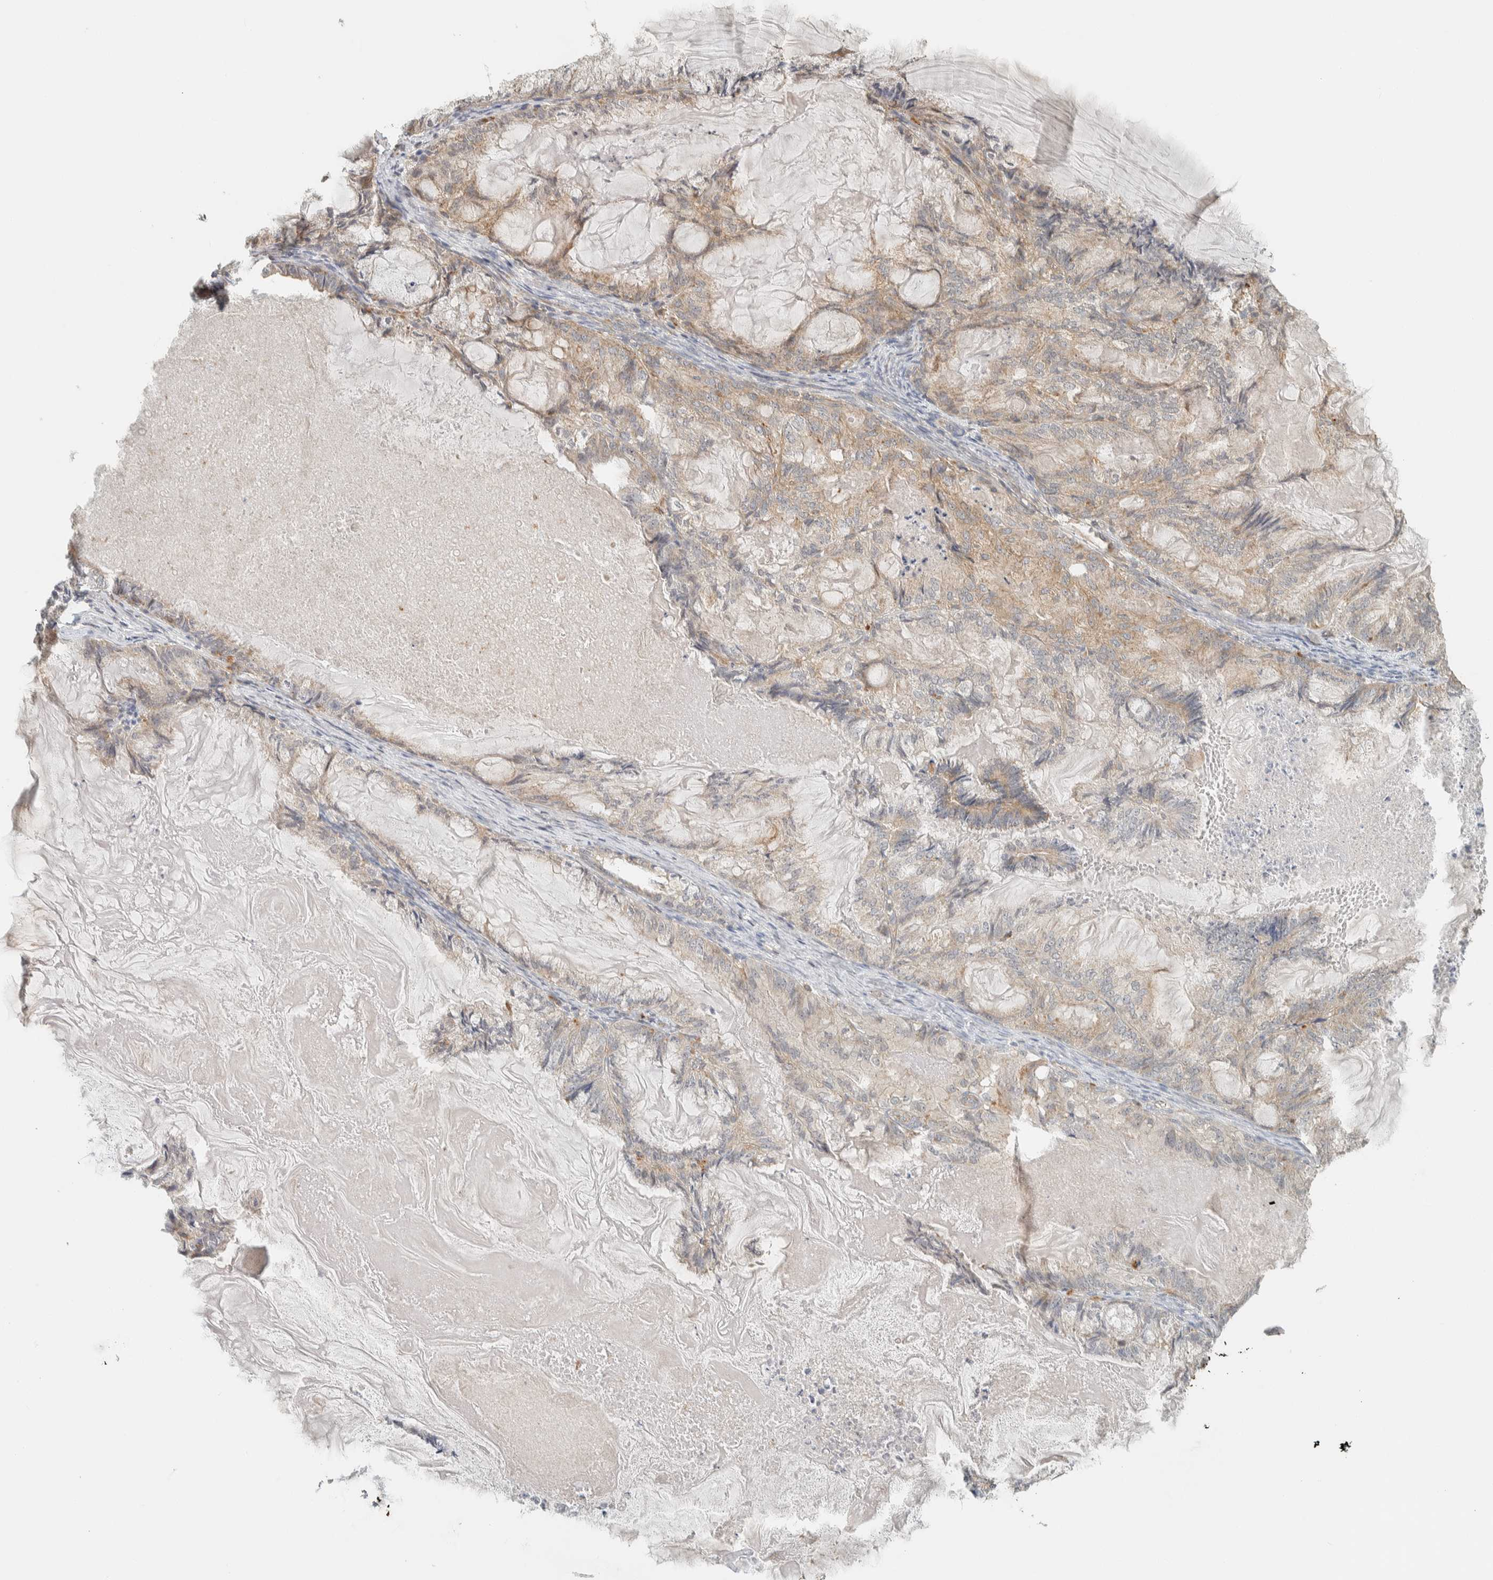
{"staining": {"intensity": "weak", "quantity": "25%-75%", "location": "cytoplasmic/membranous"}, "tissue": "endometrial cancer", "cell_type": "Tumor cells", "image_type": "cancer", "snomed": [{"axis": "morphology", "description": "Adenocarcinoma, NOS"}, {"axis": "topography", "description": "Endometrium"}], "caption": "This image shows immunohistochemistry (IHC) staining of endometrial cancer, with low weak cytoplasmic/membranous positivity in approximately 25%-75% of tumor cells.", "gene": "PDE7B", "patient": {"sex": "female", "age": 86}}